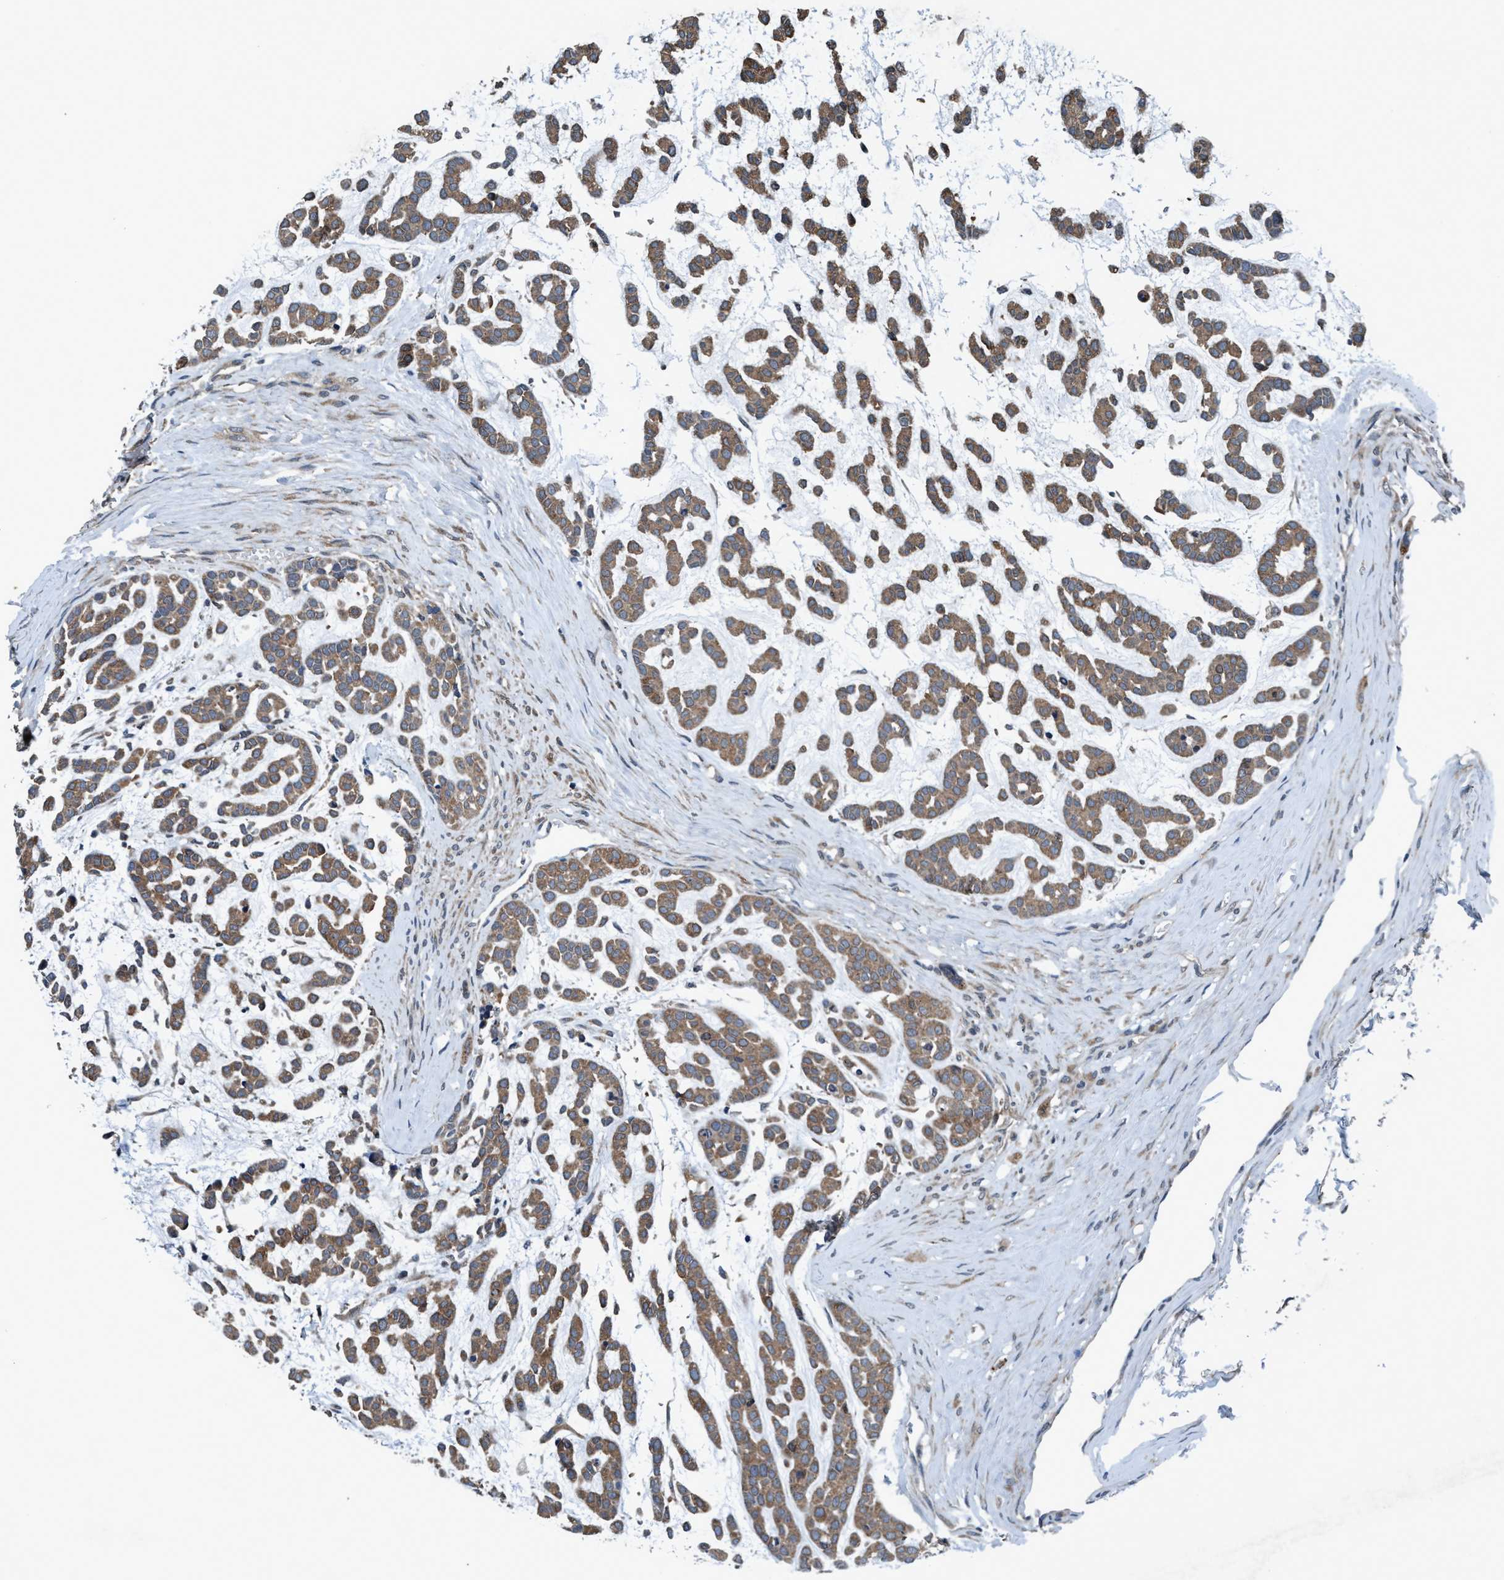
{"staining": {"intensity": "moderate", "quantity": ">75%", "location": "cytoplasmic/membranous"}, "tissue": "head and neck cancer", "cell_type": "Tumor cells", "image_type": "cancer", "snomed": [{"axis": "morphology", "description": "Adenocarcinoma, NOS"}, {"axis": "morphology", "description": "Adenoma, NOS"}, {"axis": "topography", "description": "Head-Neck"}], "caption": "Head and neck cancer tissue reveals moderate cytoplasmic/membranous staining in about >75% of tumor cells, visualized by immunohistochemistry.", "gene": "AKT1S1", "patient": {"sex": "female", "age": 55}}